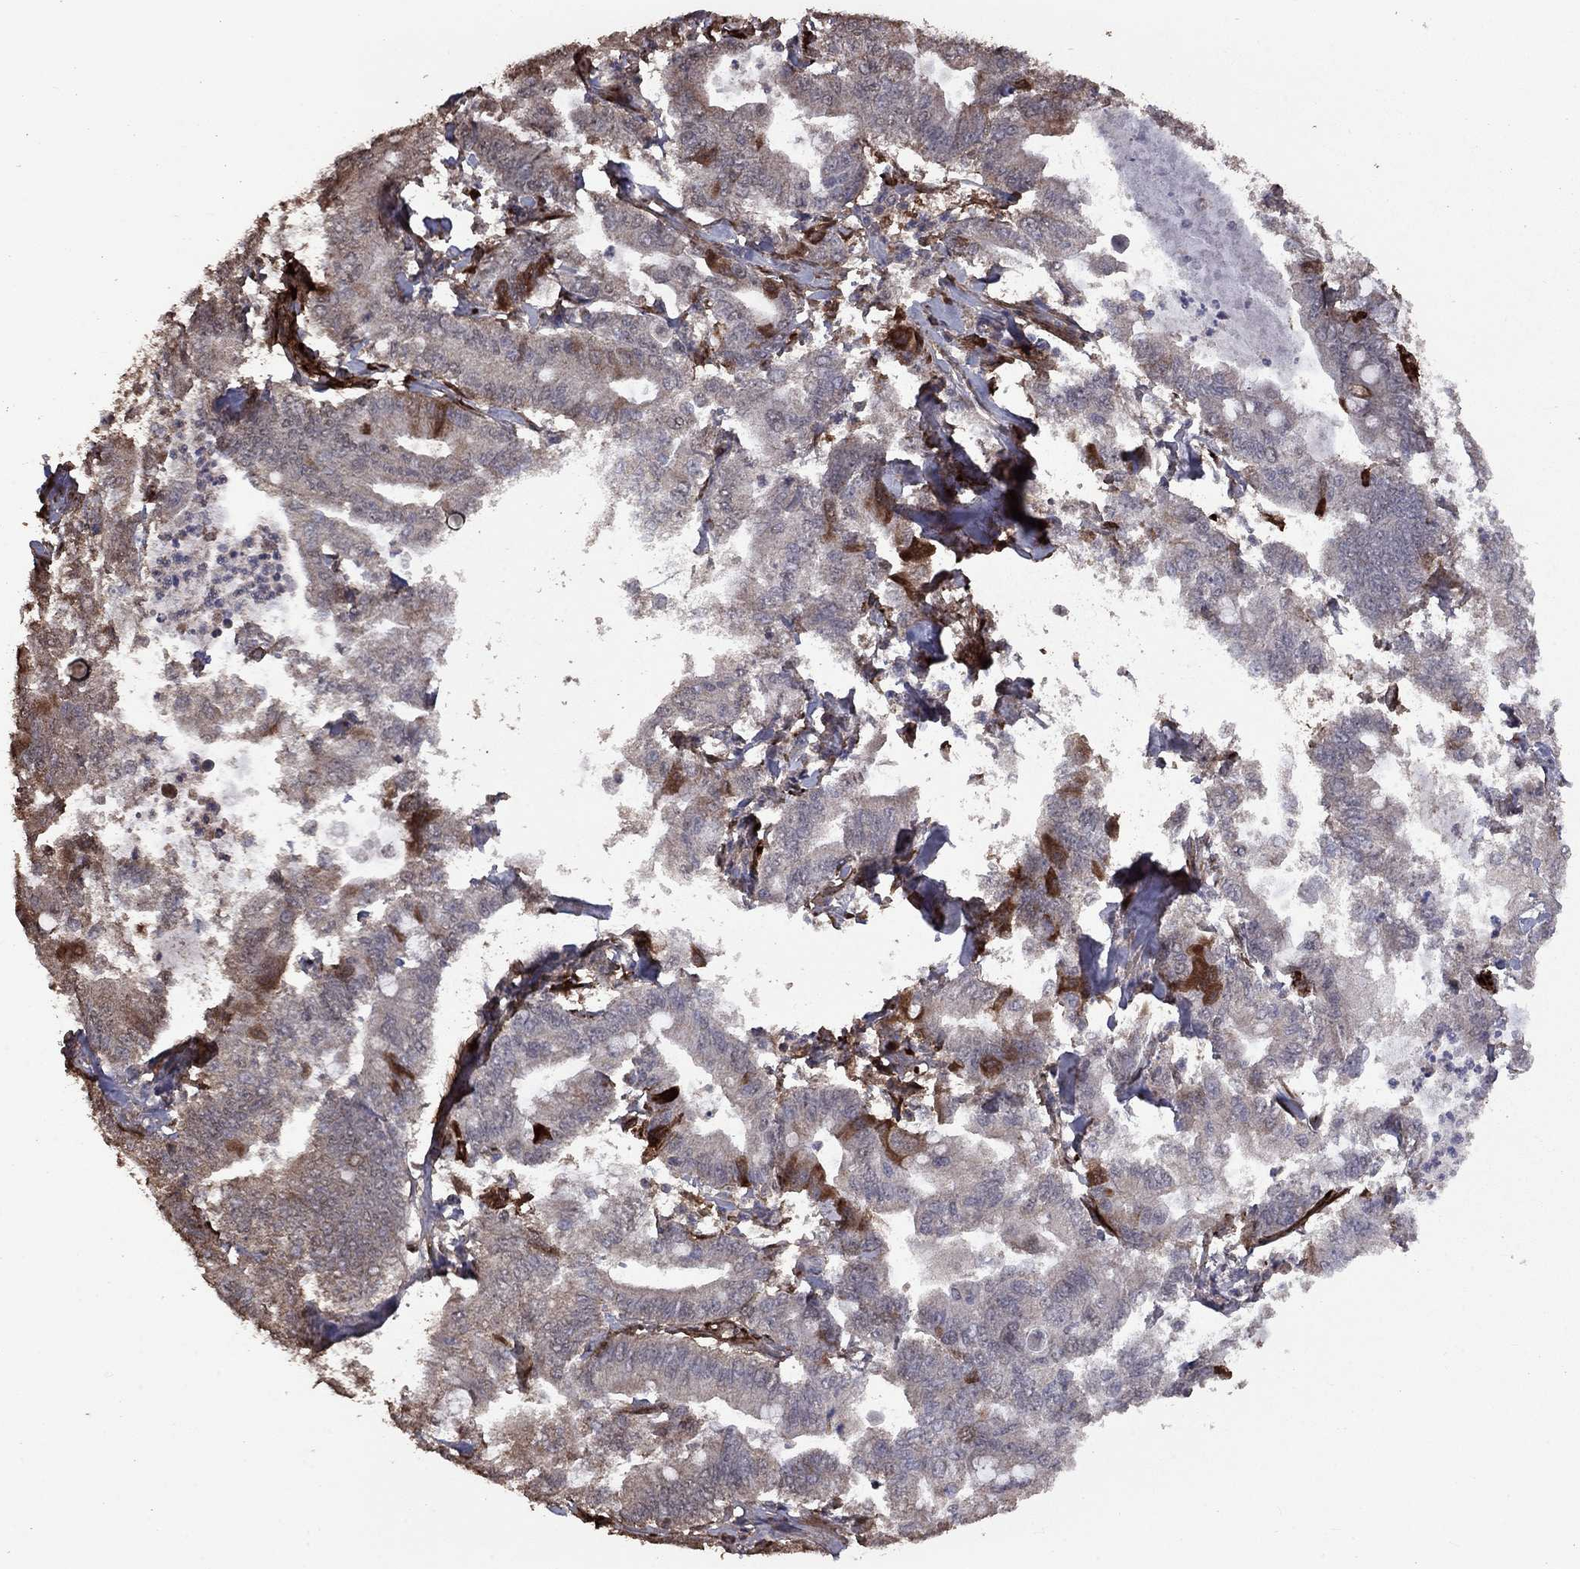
{"staining": {"intensity": "strong", "quantity": "<25%", "location": "cytoplasmic/membranous"}, "tissue": "pancreatic cancer", "cell_type": "Tumor cells", "image_type": "cancer", "snomed": [{"axis": "morphology", "description": "Adenocarcinoma, NOS"}, {"axis": "topography", "description": "Pancreas"}], "caption": "Immunohistochemical staining of human pancreatic cancer shows medium levels of strong cytoplasmic/membranous positivity in about <25% of tumor cells.", "gene": "COL18A1", "patient": {"sex": "male", "age": 71}}